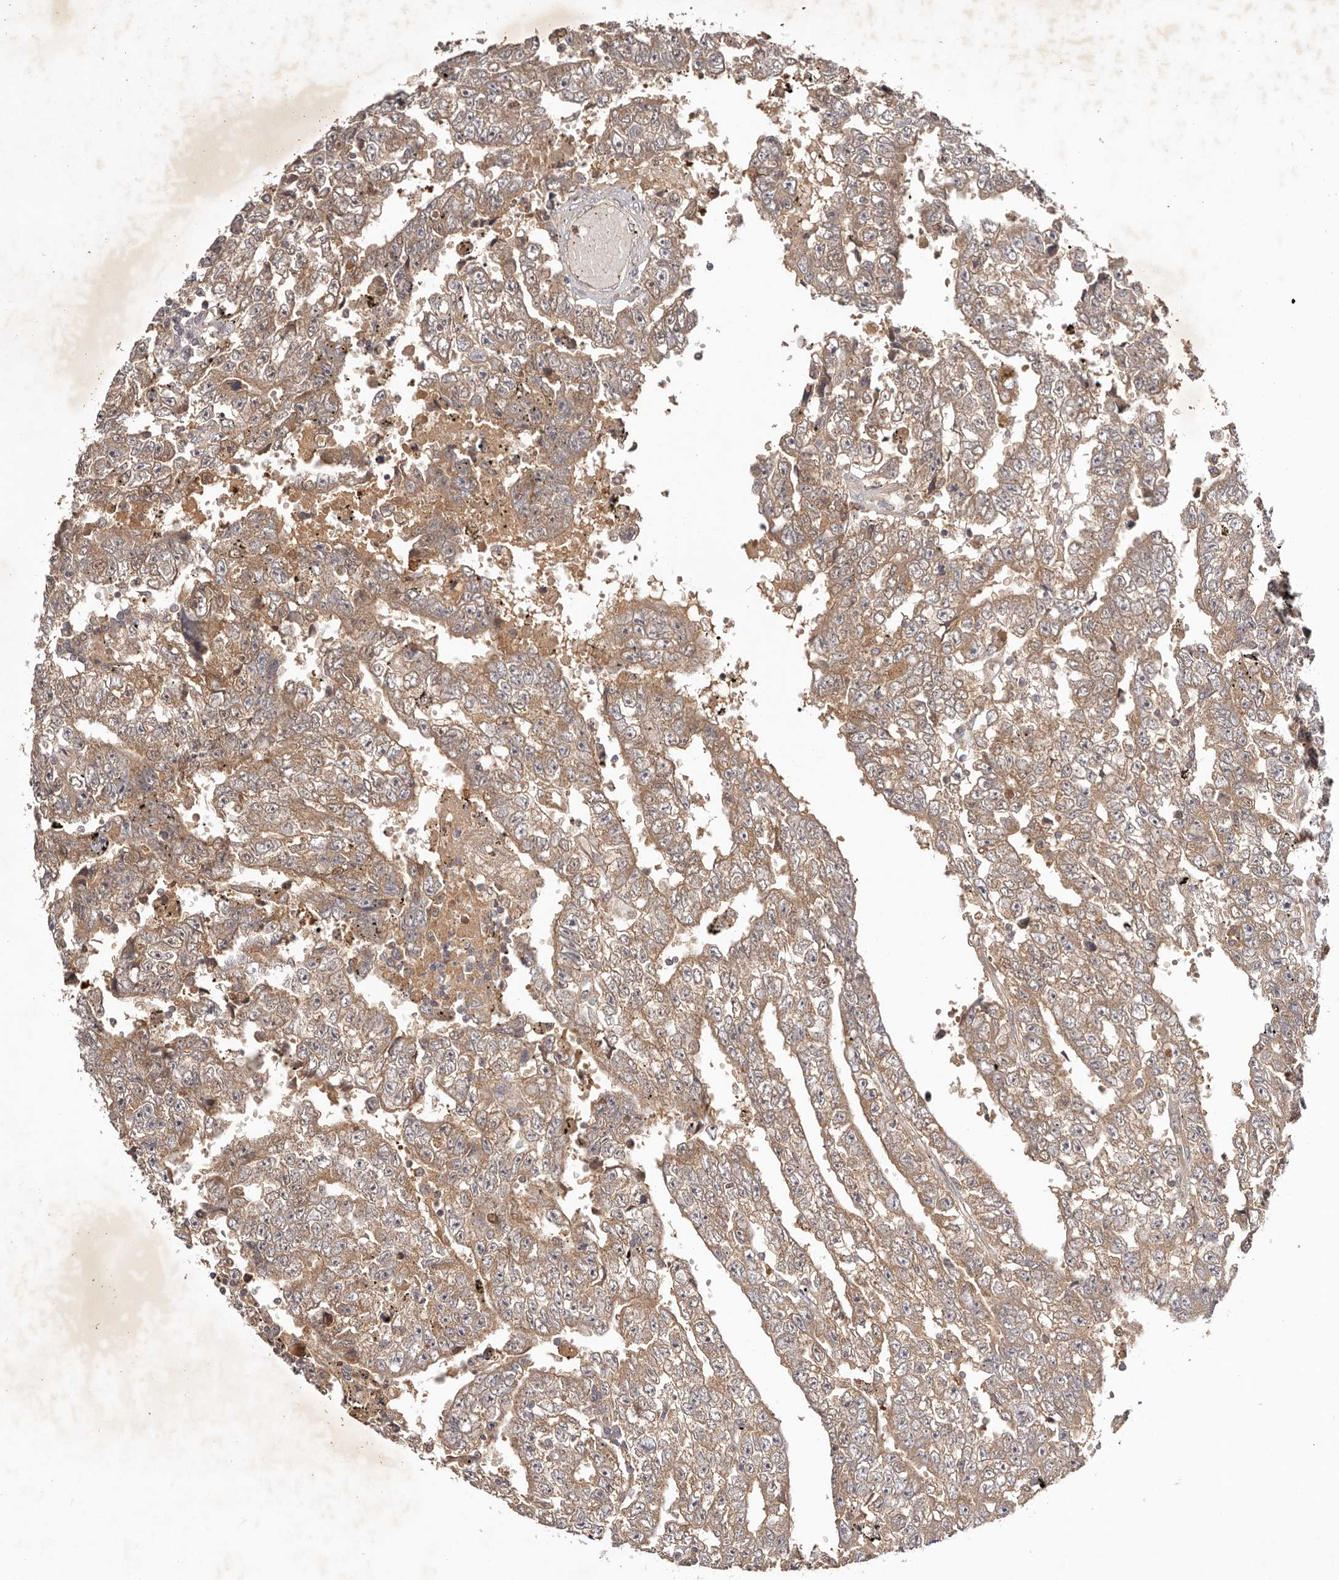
{"staining": {"intensity": "weak", "quantity": ">75%", "location": "cytoplasmic/membranous"}, "tissue": "testis cancer", "cell_type": "Tumor cells", "image_type": "cancer", "snomed": [{"axis": "morphology", "description": "Carcinoma, Embryonal, NOS"}, {"axis": "topography", "description": "Testis"}], "caption": "Protein staining displays weak cytoplasmic/membranous expression in about >75% of tumor cells in testis embryonal carcinoma.", "gene": "PKIB", "patient": {"sex": "male", "age": 25}}